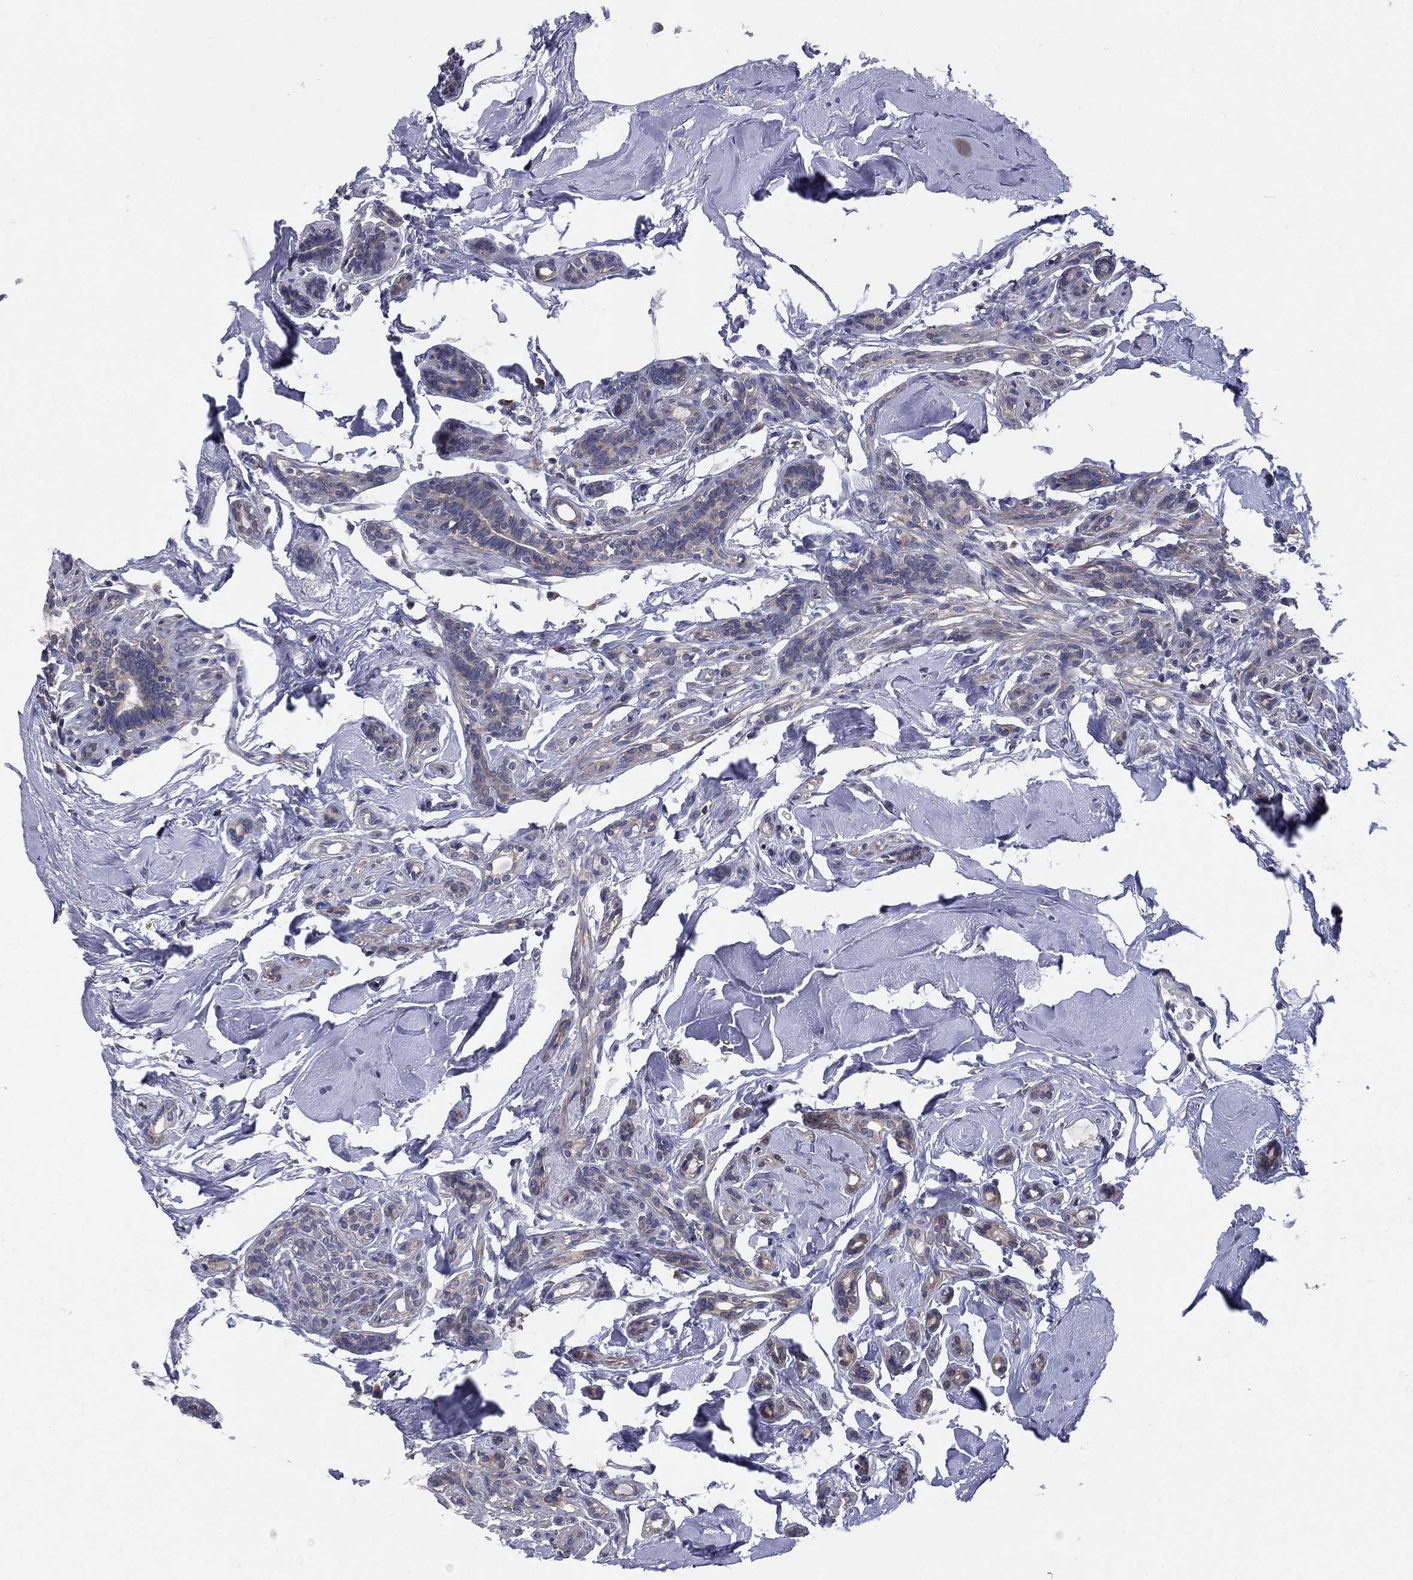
{"staining": {"intensity": "weak", "quantity": ">75%", "location": "cytoplasmic/membranous"}, "tissue": "breast cancer", "cell_type": "Tumor cells", "image_type": "cancer", "snomed": [{"axis": "morphology", "description": "Duct carcinoma"}, {"axis": "topography", "description": "Breast"}], "caption": "Tumor cells show low levels of weak cytoplasmic/membranous positivity in approximately >75% of cells in human breast cancer (invasive ductal carcinoma). Nuclei are stained in blue.", "gene": "CNOT11", "patient": {"sex": "female", "age": 83}}